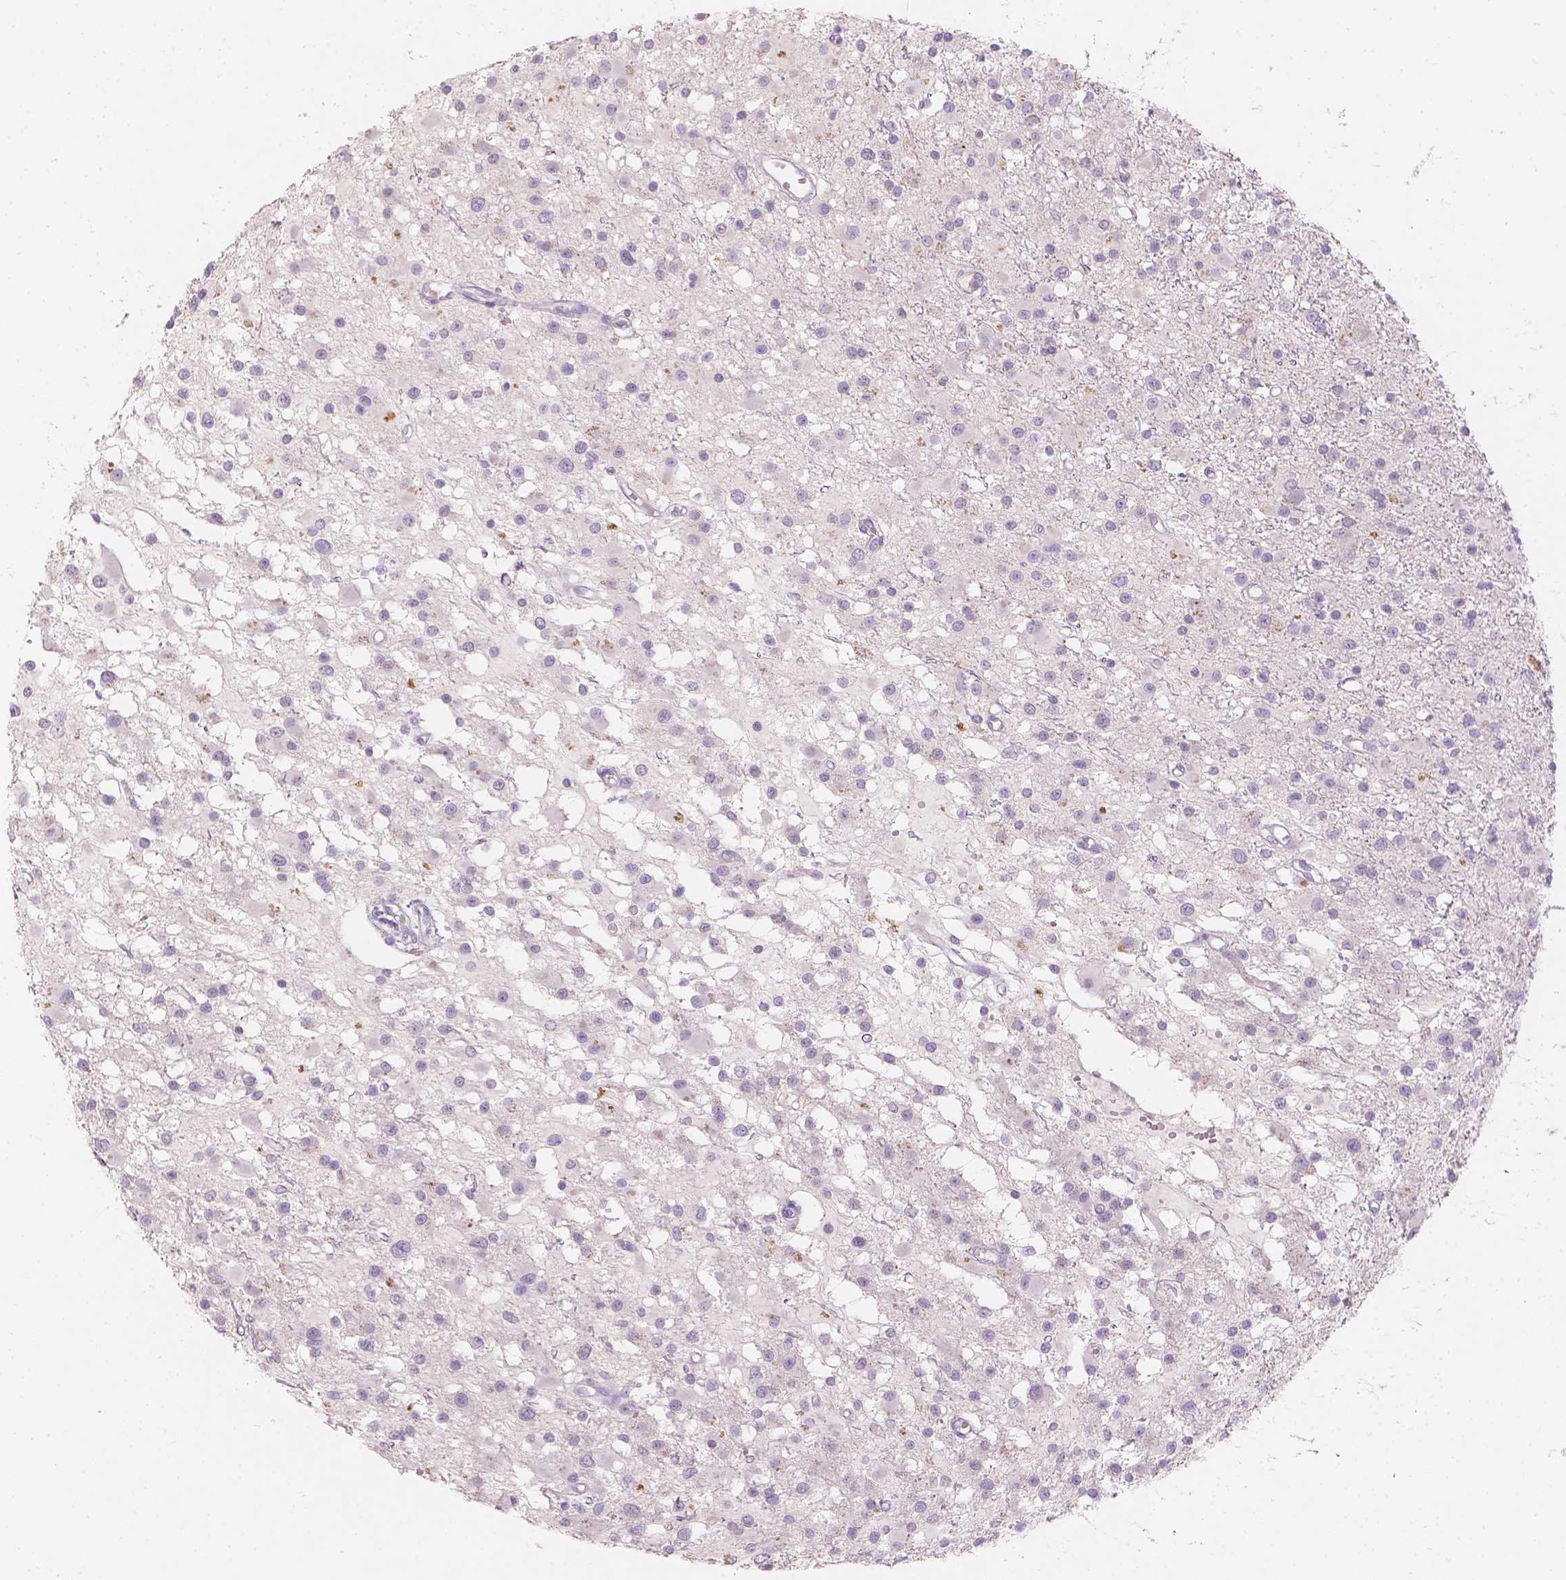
{"staining": {"intensity": "negative", "quantity": "none", "location": "none"}, "tissue": "glioma", "cell_type": "Tumor cells", "image_type": "cancer", "snomed": [{"axis": "morphology", "description": "Glioma, malignant, High grade"}, {"axis": "topography", "description": "Brain"}], "caption": "Immunohistochemistry micrograph of neoplastic tissue: human malignant glioma (high-grade) stained with DAB (3,3'-diaminobenzidine) reveals no significant protein staining in tumor cells. The staining is performed using DAB (3,3'-diaminobenzidine) brown chromogen with nuclei counter-stained in using hematoxylin.", "gene": "DCAF4L1", "patient": {"sex": "male", "age": 54}}